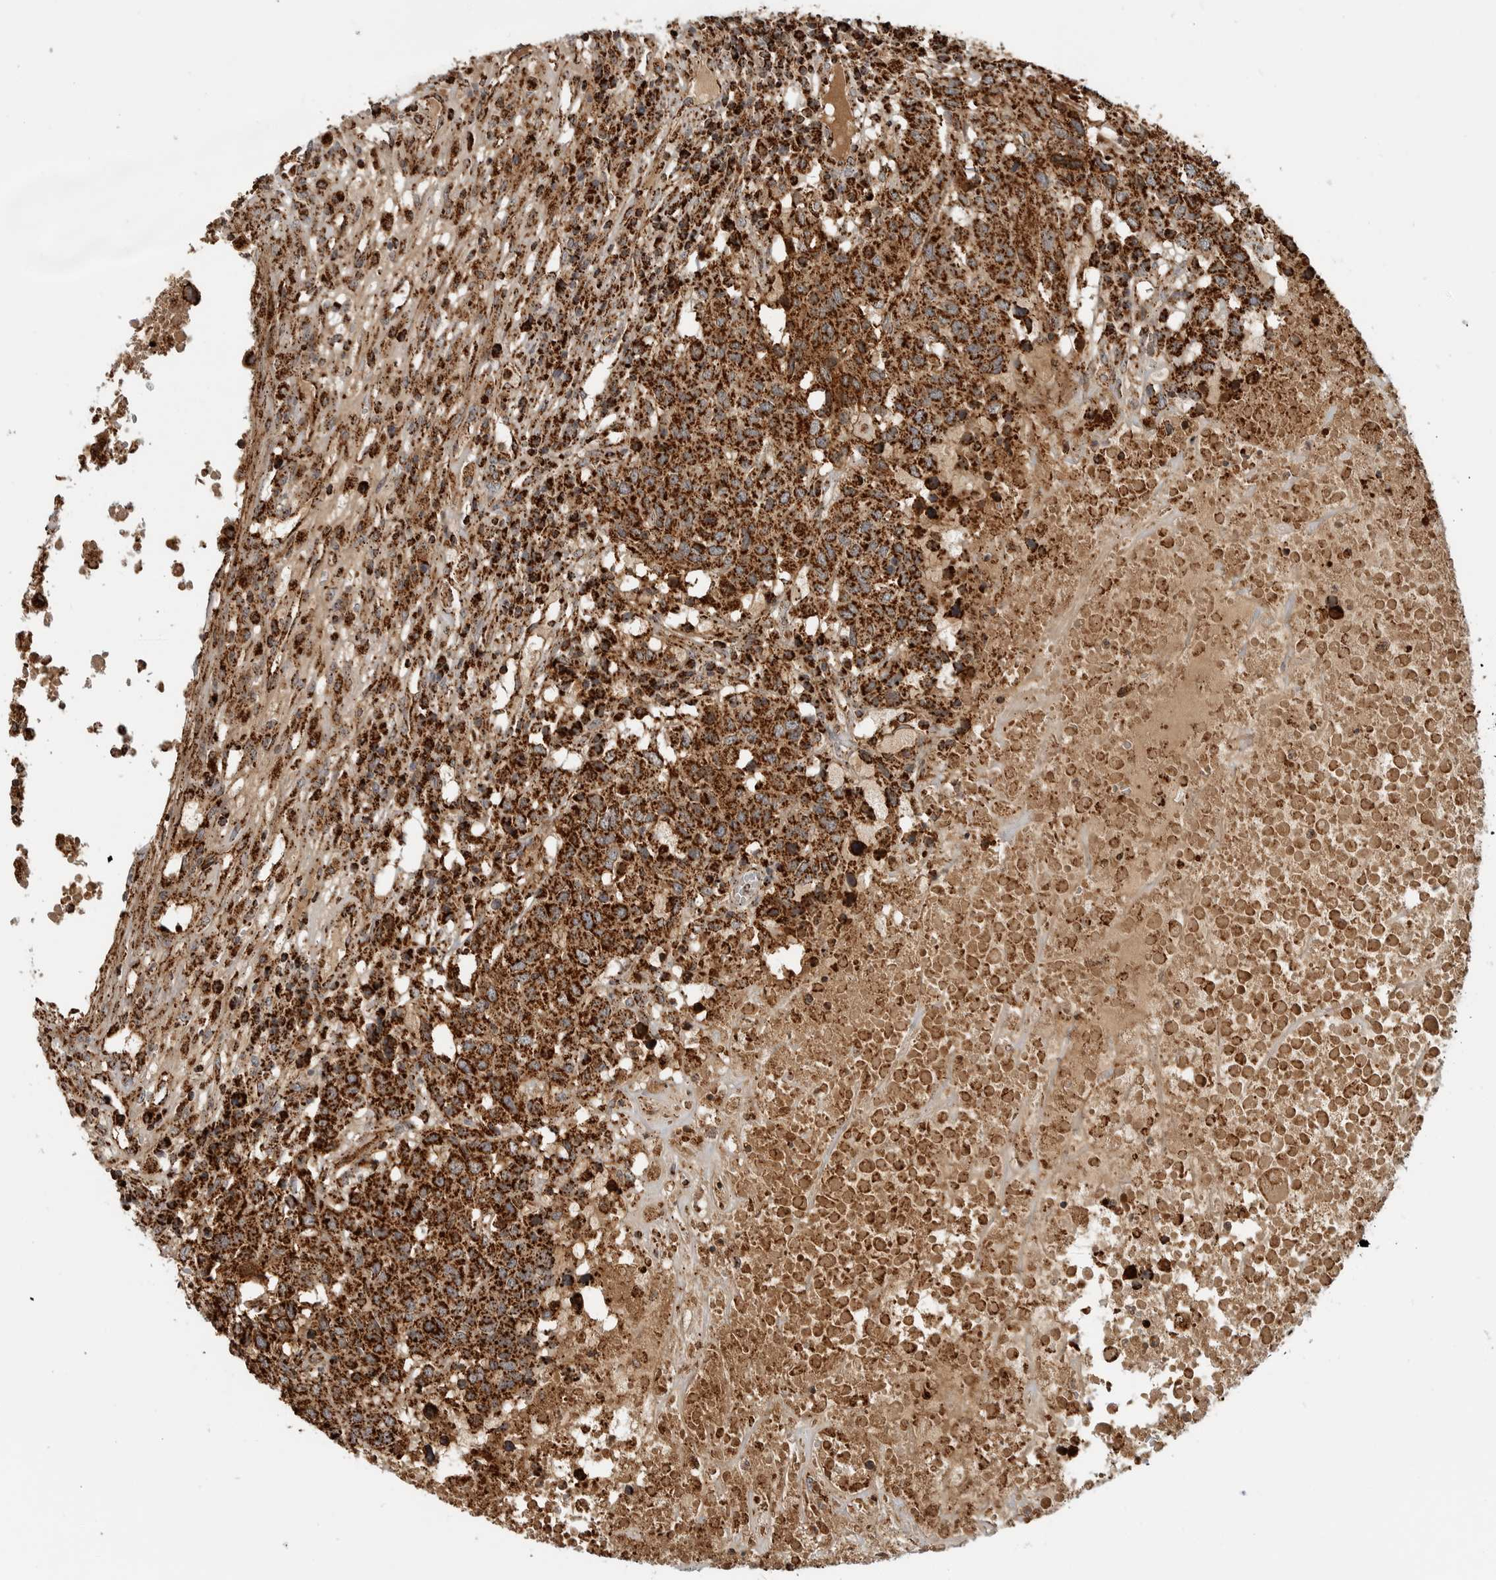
{"staining": {"intensity": "strong", "quantity": ">75%", "location": "cytoplasmic/membranous"}, "tissue": "head and neck cancer", "cell_type": "Tumor cells", "image_type": "cancer", "snomed": [{"axis": "morphology", "description": "Squamous cell carcinoma, NOS"}, {"axis": "topography", "description": "Head-Neck"}], "caption": "This is a histology image of IHC staining of head and neck cancer, which shows strong staining in the cytoplasmic/membranous of tumor cells.", "gene": "BMP2K", "patient": {"sex": "male", "age": 66}}